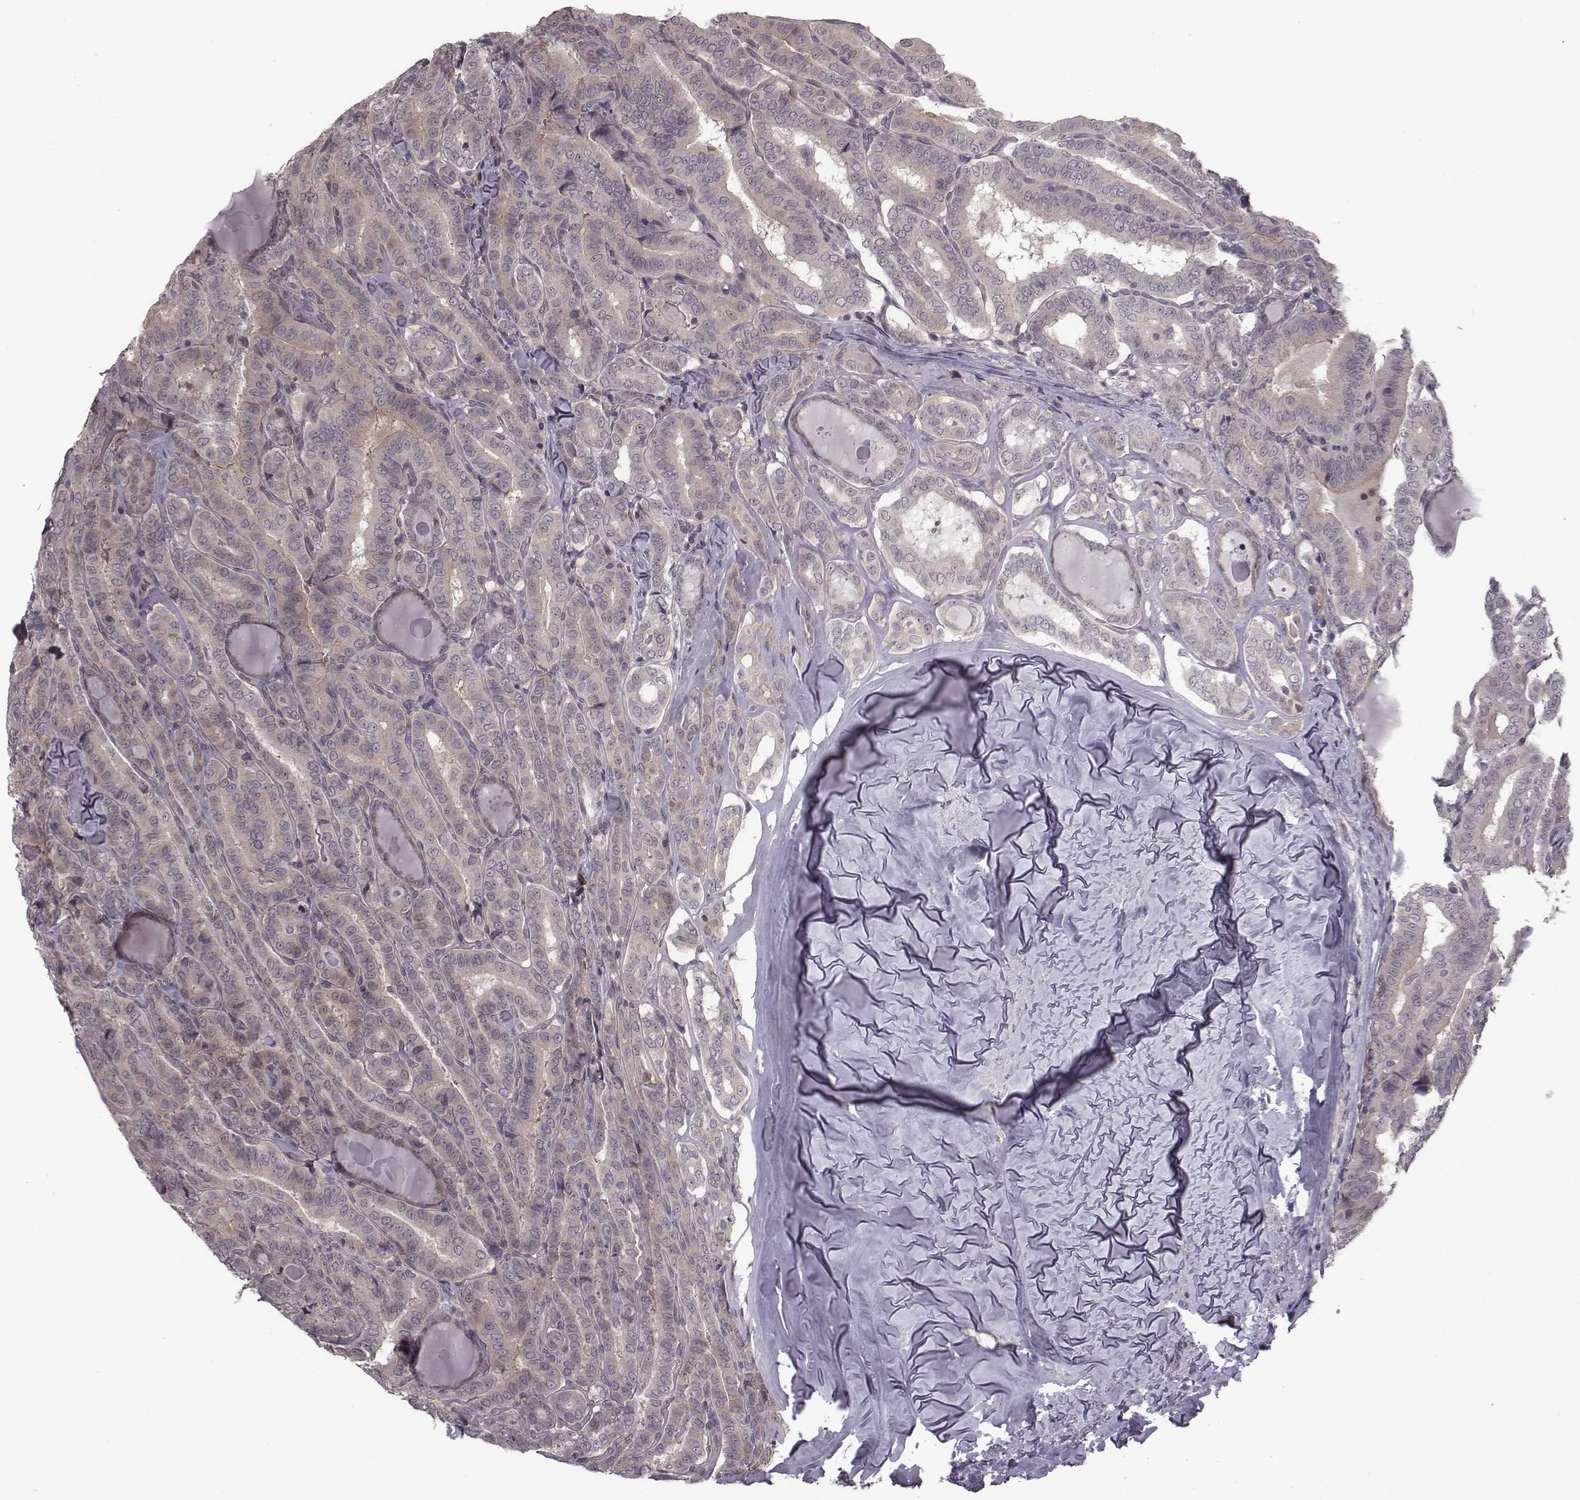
{"staining": {"intensity": "weak", "quantity": "<25%", "location": "cytoplasmic/membranous"}, "tissue": "thyroid cancer", "cell_type": "Tumor cells", "image_type": "cancer", "snomed": [{"axis": "morphology", "description": "Papillary adenocarcinoma, NOS"}, {"axis": "morphology", "description": "Papillary adenoma metastatic"}, {"axis": "topography", "description": "Thyroid gland"}], "caption": "The image shows no staining of tumor cells in papillary adenoma metastatic (thyroid).", "gene": "BICDL1", "patient": {"sex": "female", "age": 50}}